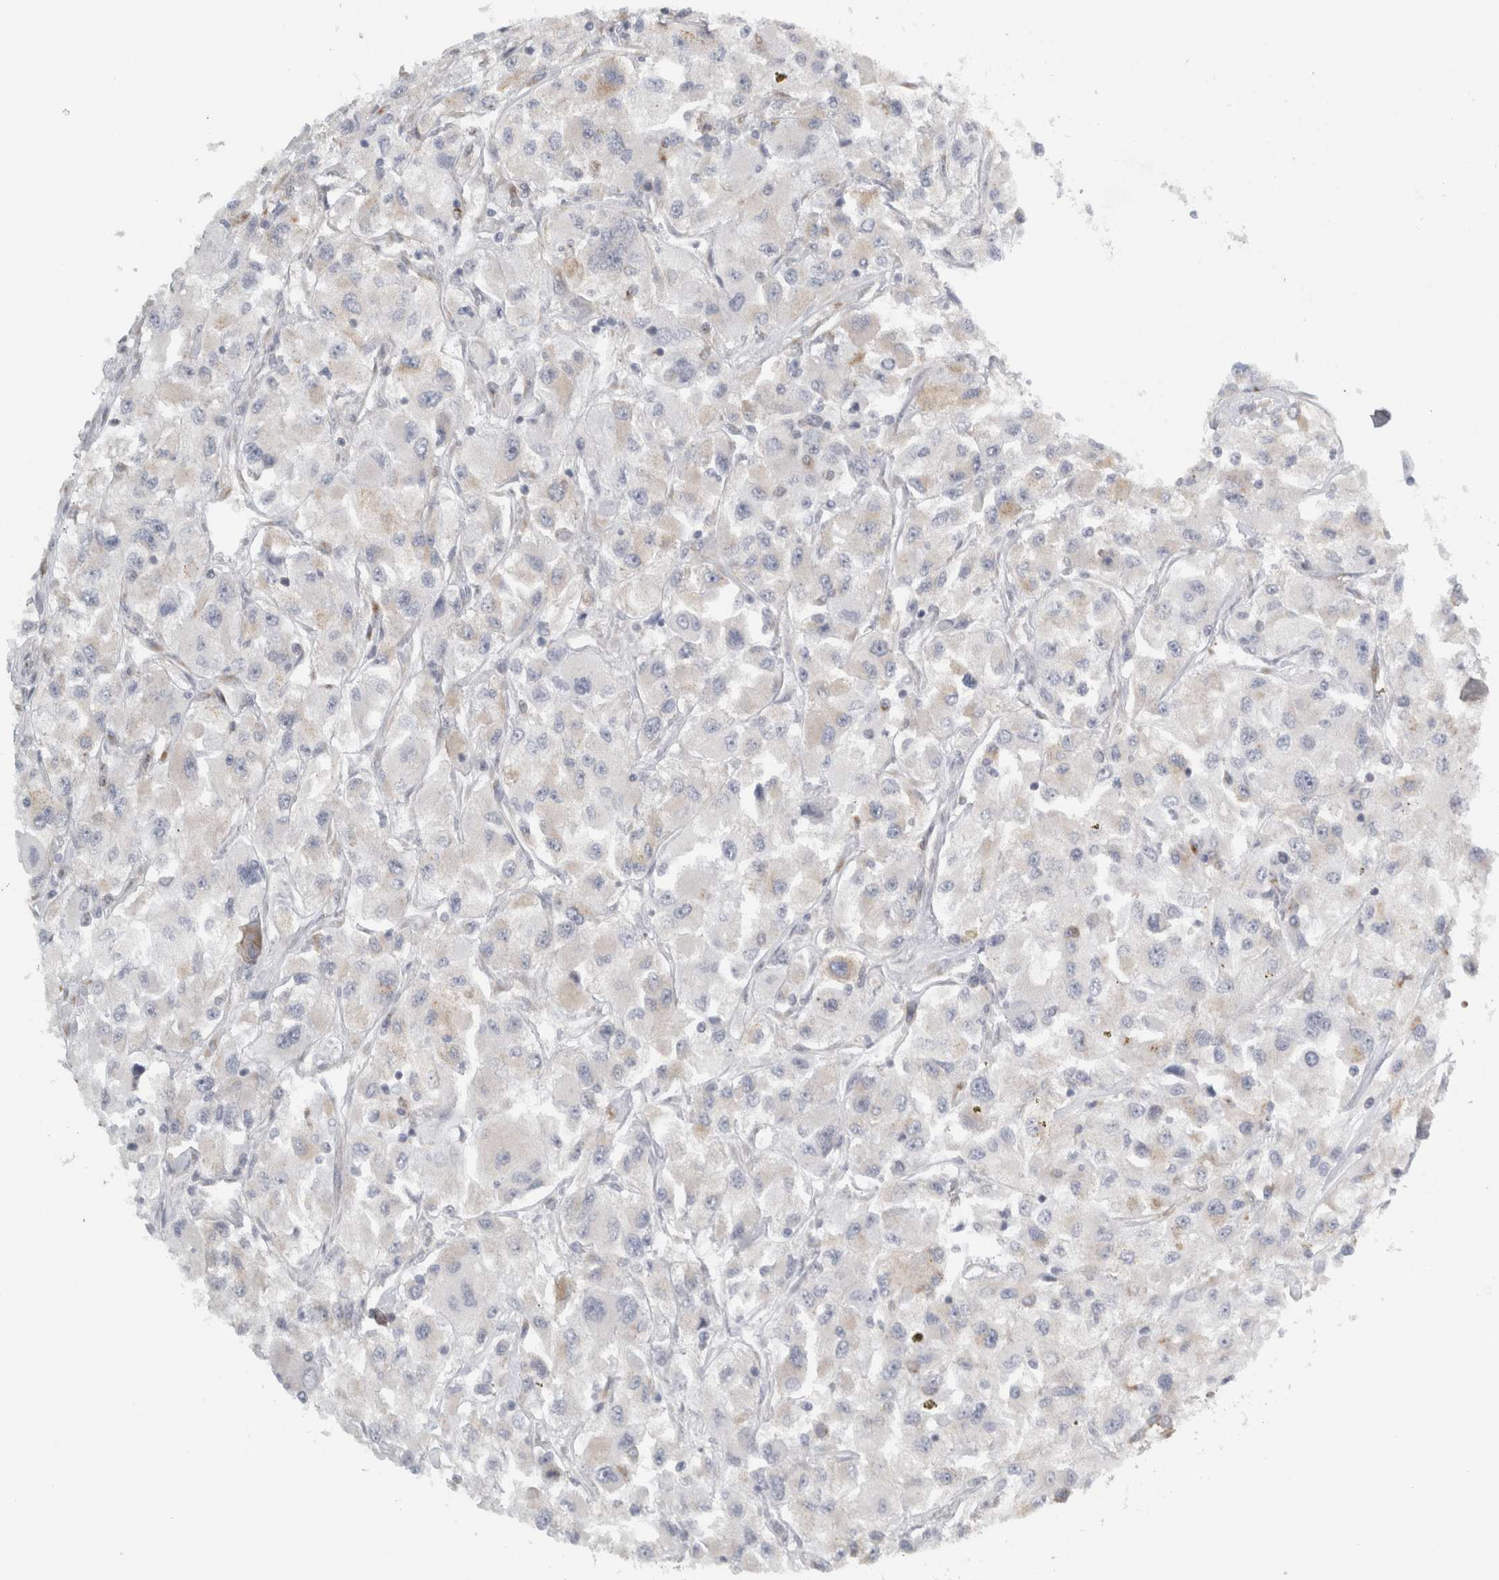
{"staining": {"intensity": "negative", "quantity": "none", "location": "none"}, "tissue": "renal cancer", "cell_type": "Tumor cells", "image_type": "cancer", "snomed": [{"axis": "morphology", "description": "Adenocarcinoma, NOS"}, {"axis": "topography", "description": "Kidney"}], "caption": "DAB immunohistochemical staining of human renal cancer demonstrates no significant positivity in tumor cells.", "gene": "PEX6", "patient": {"sex": "female", "age": 52}}